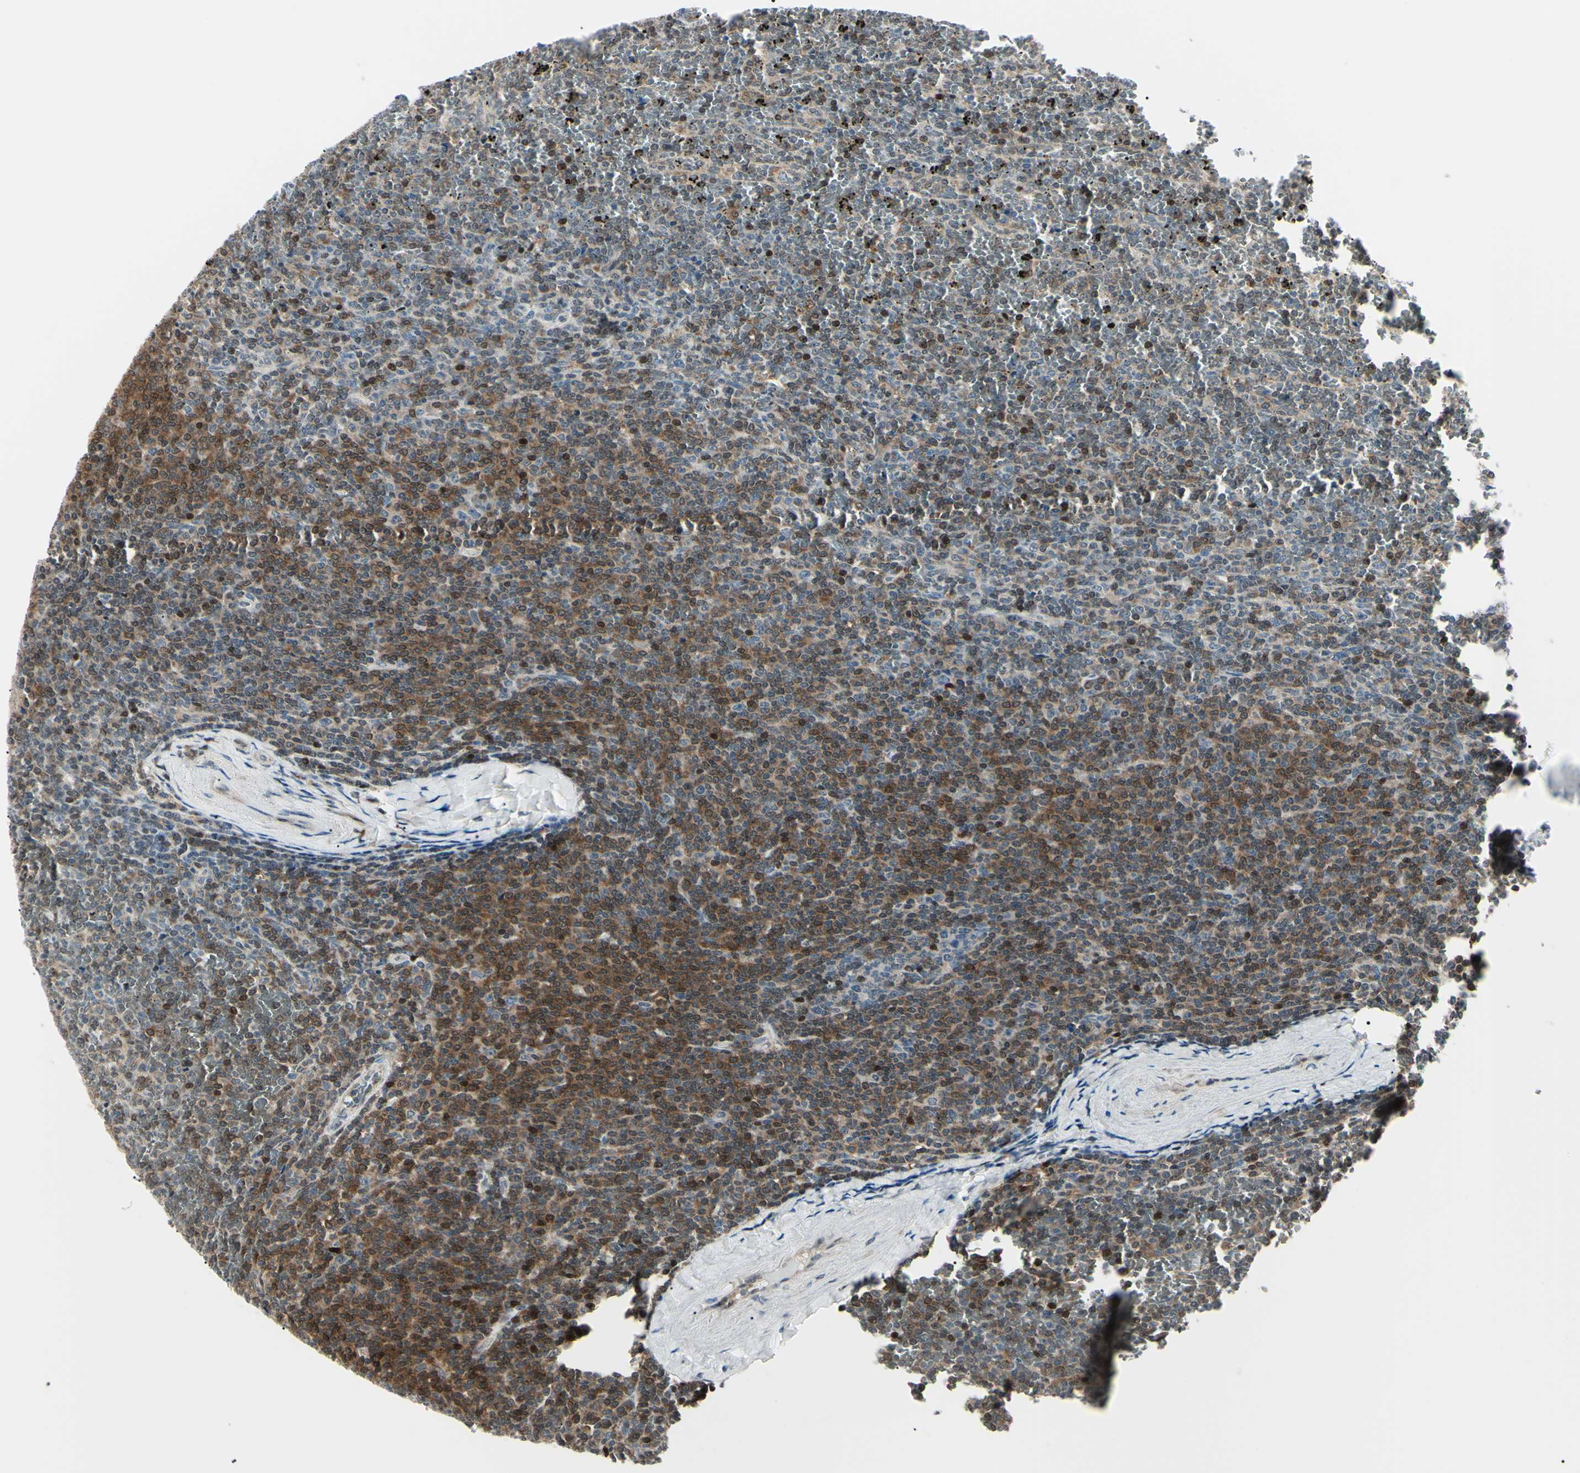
{"staining": {"intensity": "moderate", "quantity": "25%-75%", "location": "cytoplasmic/membranous,nuclear"}, "tissue": "lymphoma", "cell_type": "Tumor cells", "image_type": "cancer", "snomed": [{"axis": "morphology", "description": "Malignant lymphoma, non-Hodgkin's type, Low grade"}, {"axis": "topography", "description": "Spleen"}], "caption": "High-magnification brightfield microscopy of lymphoma stained with DAB (brown) and counterstained with hematoxylin (blue). tumor cells exhibit moderate cytoplasmic/membranous and nuclear expression is seen in about25%-75% of cells.", "gene": "PGK1", "patient": {"sex": "female", "age": 77}}